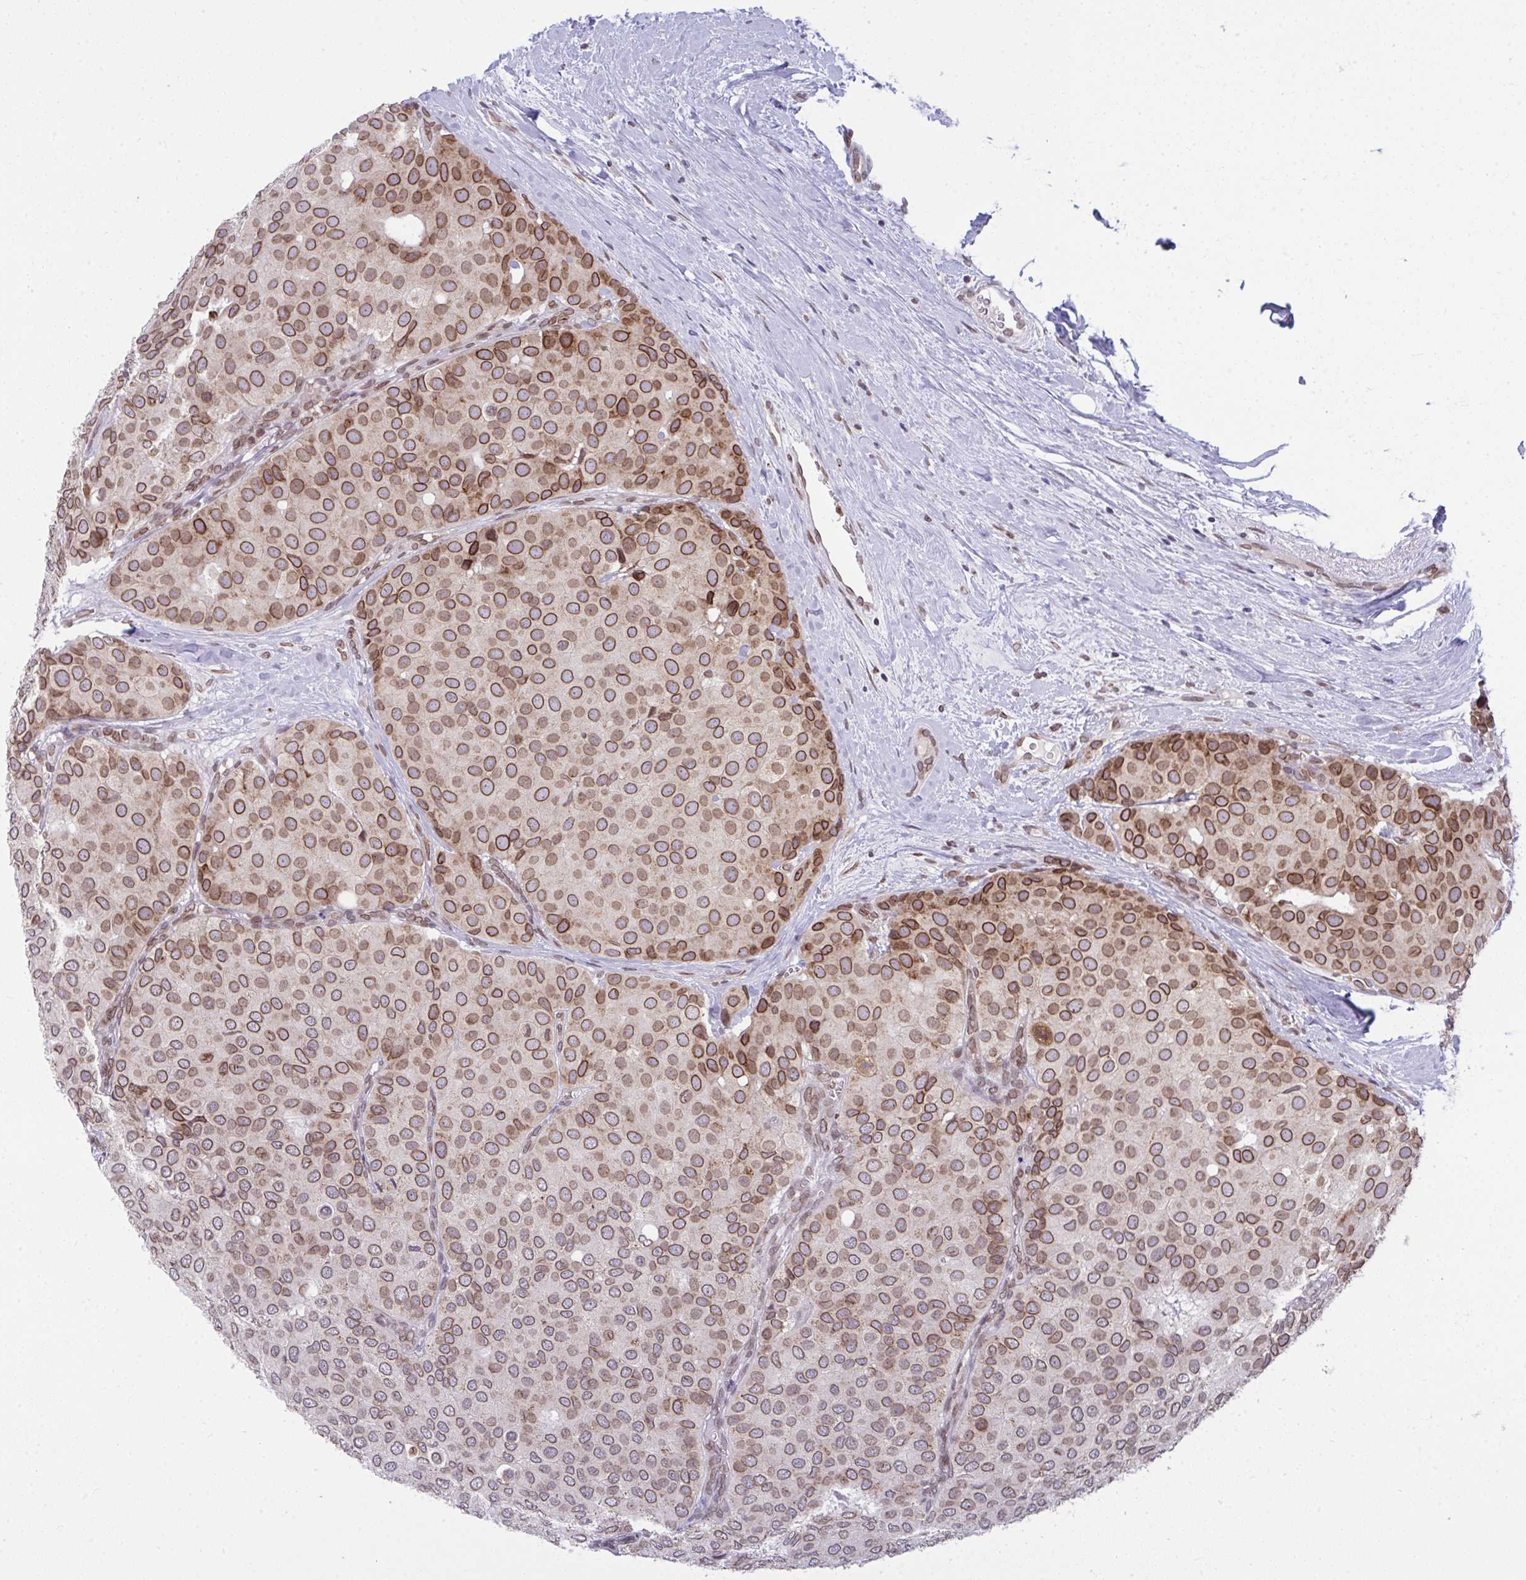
{"staining": {"intensity": "moderate", "quantity": ">75%", "location": "cytoplasmic/membranous,nuclear"}, "tissue": "breast cancer", "cell_type": "Tumor cells", "image_type": "cancer", "snomed": [{"axis": "morphology", "description": "Duct carcinoma"}, {"axis": "topography", "description": "Breast"}], "caption": "Immunohistochemistry (IHC) staining of breast invasive ductal carcinoma, which shows medium levels of moderate cytoplasmic/membranous and nuclear staining in about >75% of tumor cells indicating moderate cytoplasmic/membranous and nuclear protein expression. The staining was performed using DAB (brown) for protein detection and nuclei were counterstained in hematoxylin (blue).", "gene": "RANBP2", "patient": {"sex": "female", "age": 70}}